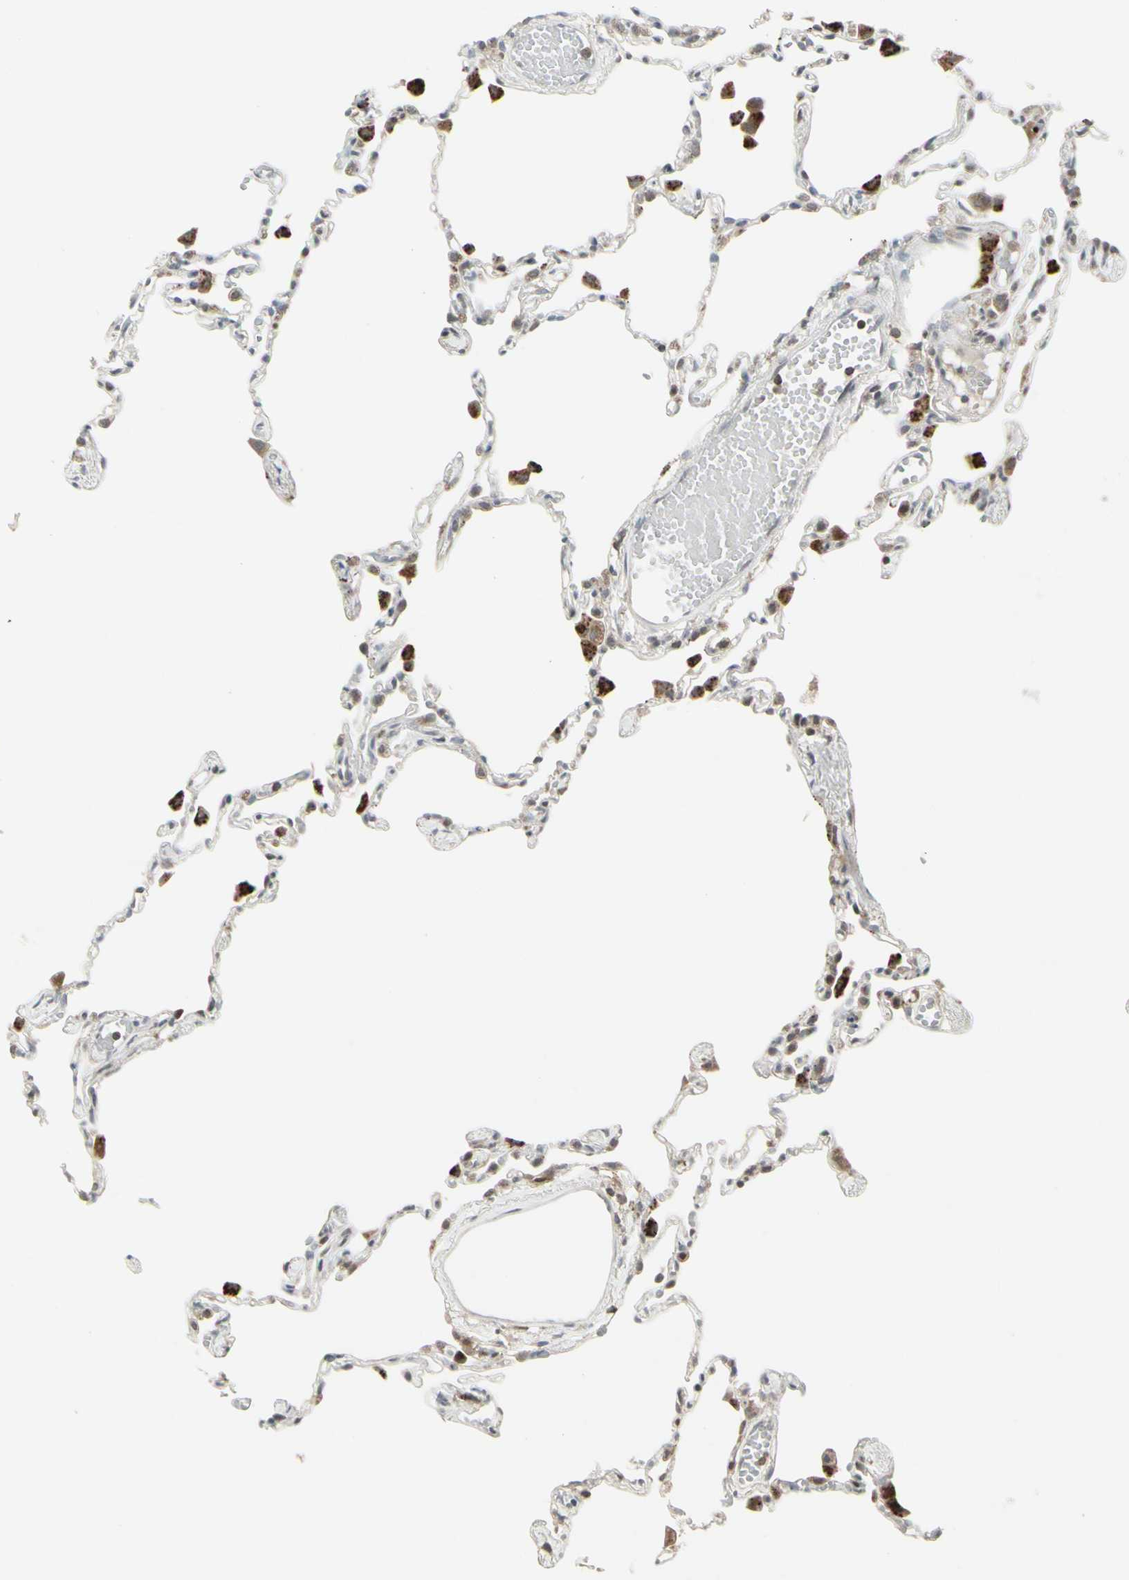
{"staining": {"intensity": "weak", "quantity": "25%-75%", "location": "cytoplasmic/membranous"}, "tissue": "lung", "cell_type": "Alveolar cells", "image_type": "normal", "snomed": [{"axis": "morphology", "description": "Normal tissue, NOS"}, {"axis": "topography", "description": "Lung"}], "caption": "Immunohistochemistry image of benign lung: human lung stained using immunohistochemistry (IHC) shows low levels of weak protein expression localized specifically in the cytoplasmic/membranous of alveolar cells, appearing as a cytoplasmic/membranous brown color.", "gene": "SAMSN1", "patient": {"sex": "female", "age": 49}}